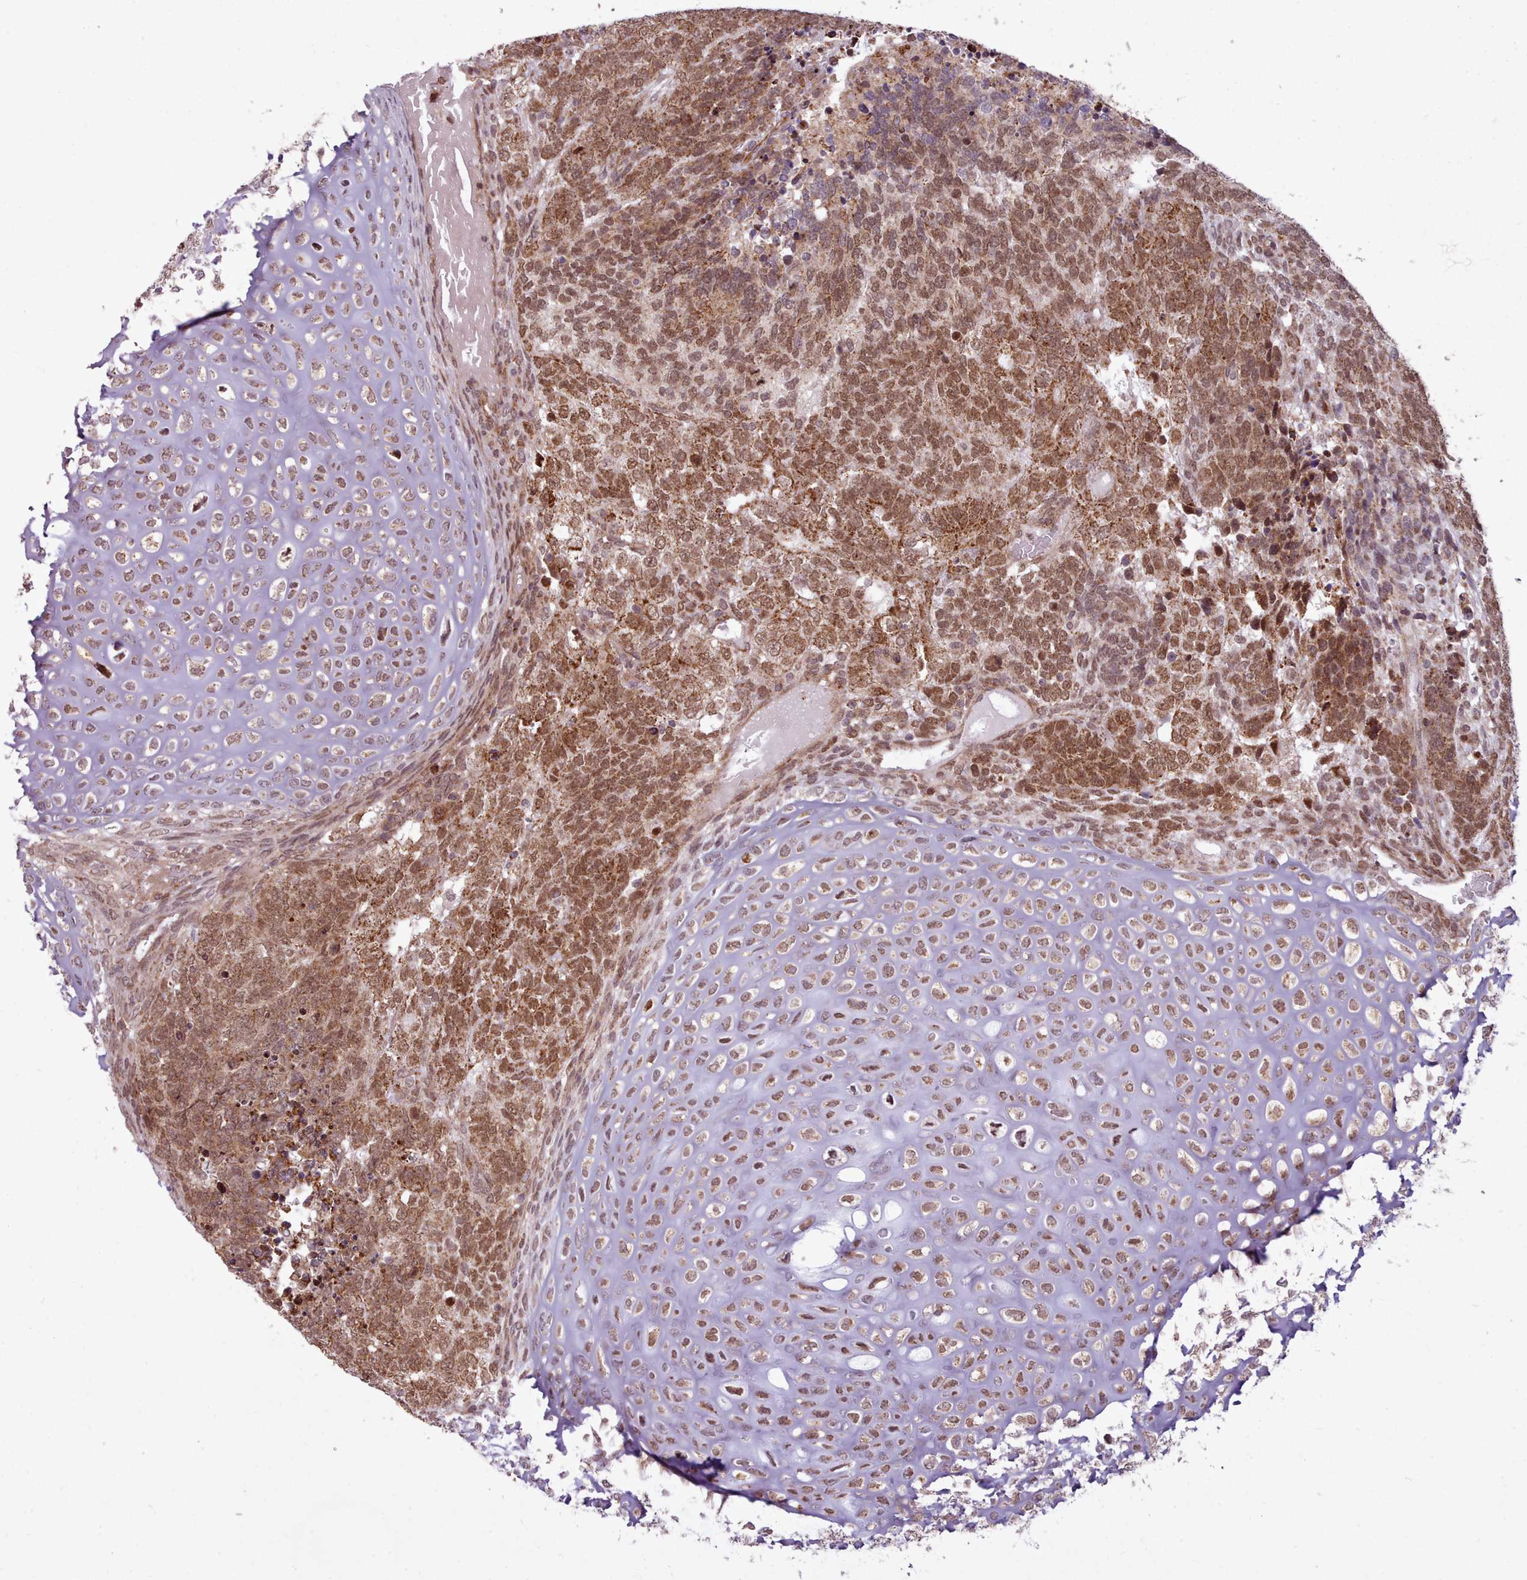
{"staining": {"intensity": "moderate", "quantity": ">75%", "location": "cytoplasmic/membranous,nuclear"}, "tissue": "testis cancer", "cell_type": "Tumor cells", "image_type": "cancer", "snomed": [{"axis": "morphology", "description": "Carcinoma, Embryonal, NOS"}, {"axis": "topography", "description": "Testis"}], "caption": "Tumor cells exhibit medium levels of moderate cytoplasmic/membranous and nuclear positivity in about >75% of cells in testis cancer.", "gene": "ZMYM4", "patient": {"sex": "male", "age": 23}}